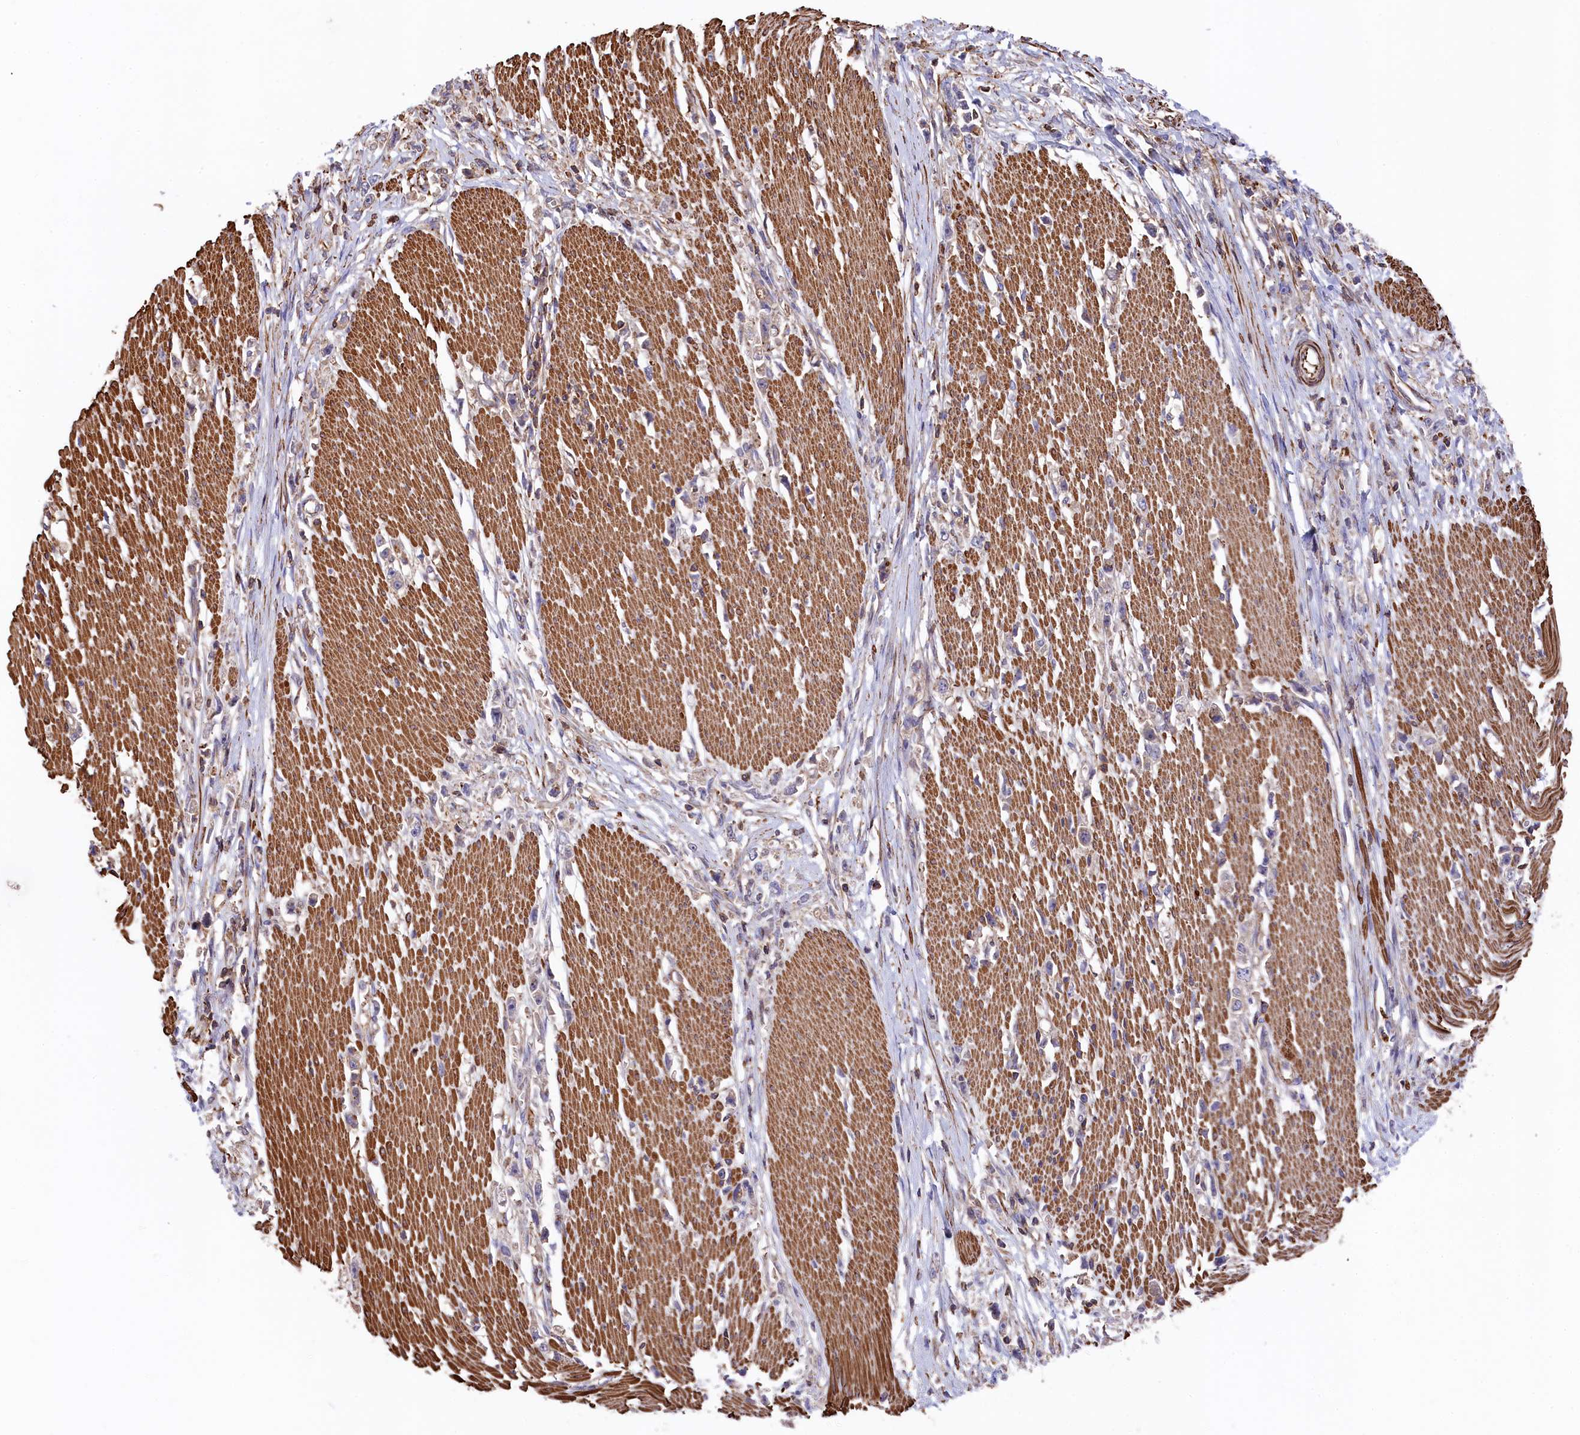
{"staining": {"intensity": "negative", "quantity": "none", "location": "none"}, "tissue": "stomach cancer", "cell_type": "Tumor cells", "image_type": "cancer", "snomed": [{"axis": "morphology", "description": "Adenocarcinoma, NOS"}, {"axis": "topography", "description": "Stomach"}], "caption": "This is an IHC image of human adenocarcinoma (stomach). There is no positivity in tumor cells.", "gene": "RAPSN", "patient": {"sex": "female", "age": 59}}